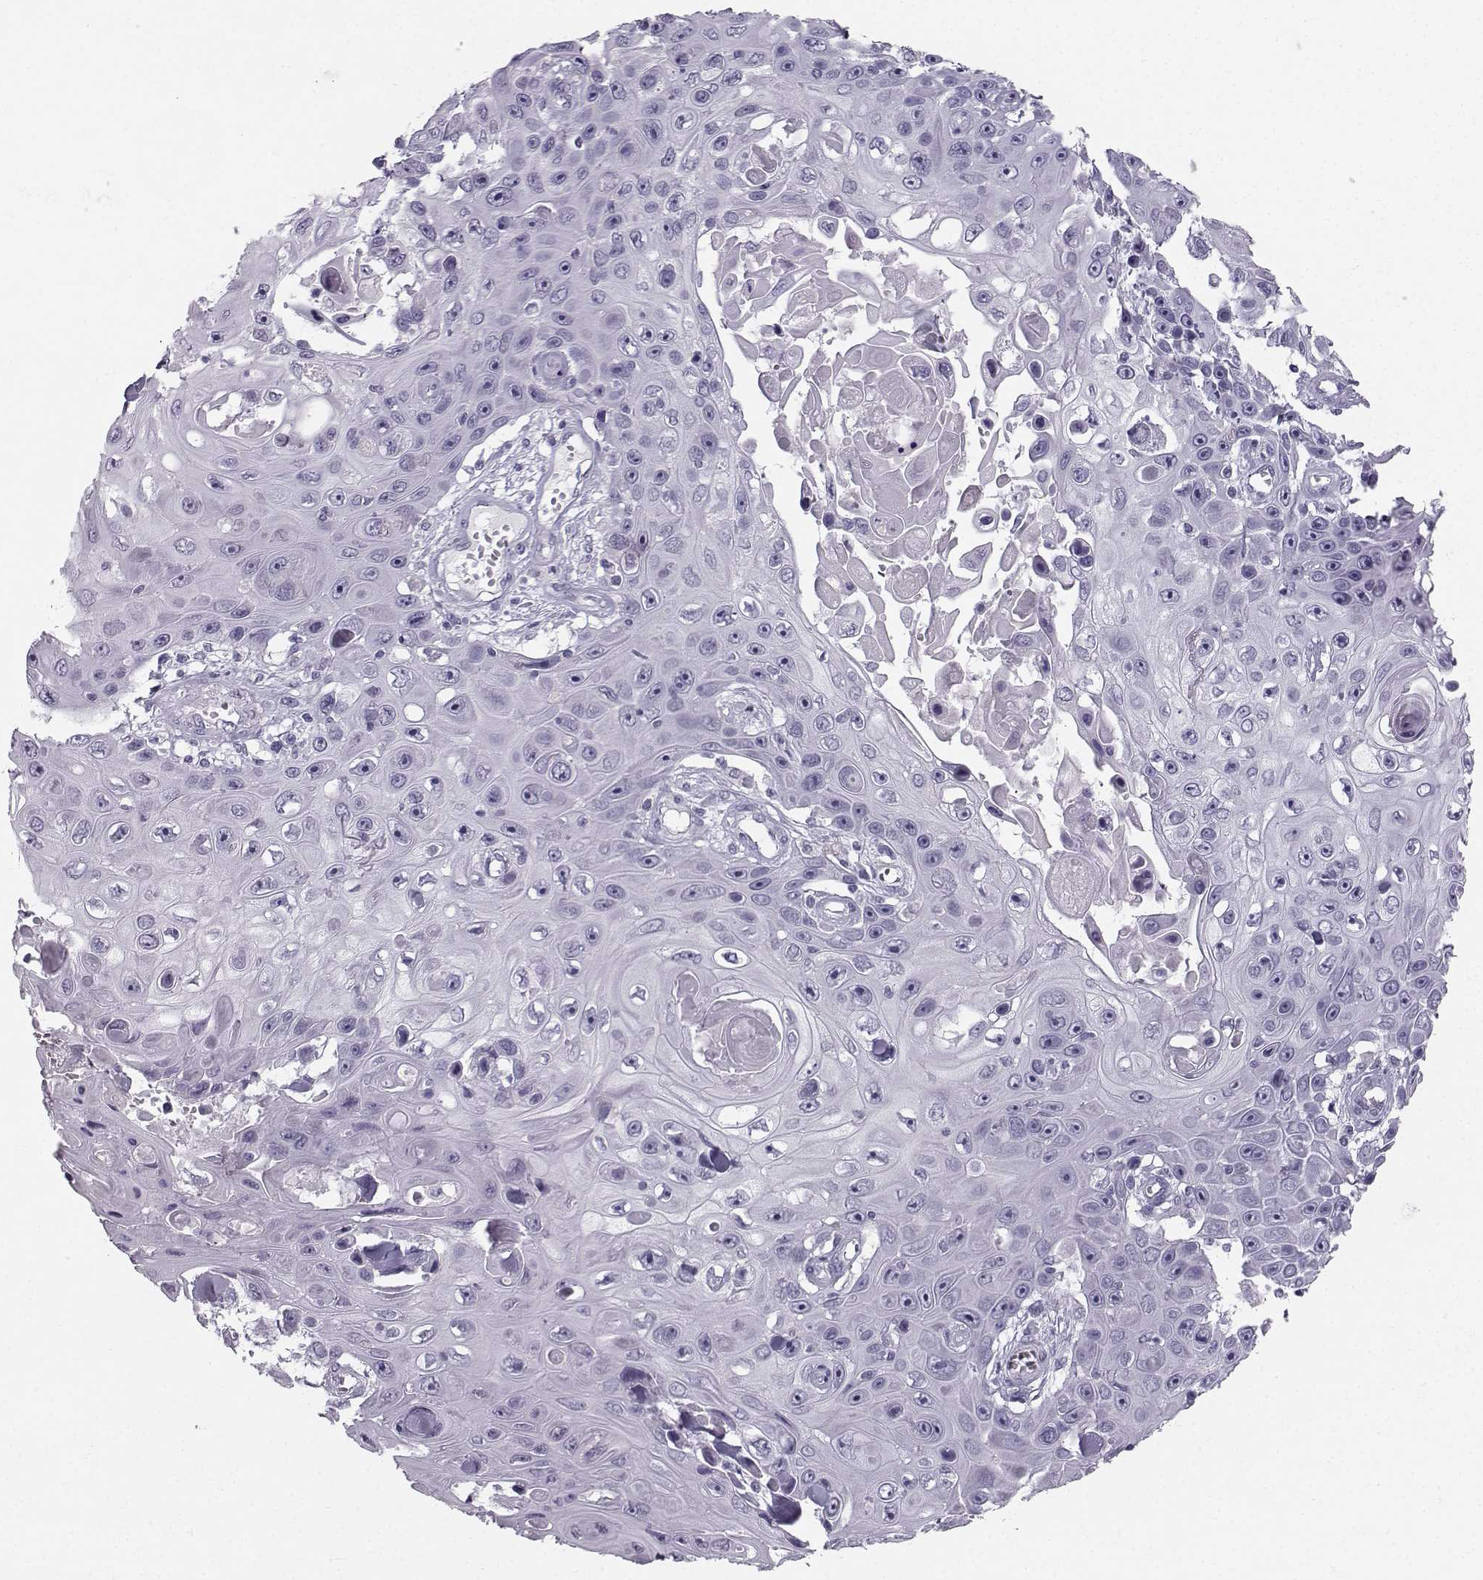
{"staining": {"intensity": "negative", "quantity": "none", "location": "none"}, "tissue": "skin cancer", "cell_type": "Tumor cells", "image_type": "cancer", "snomed": [{"axis": "morphology", "description": "Squamous cell carcinoma, NOS"}, {"axis": "topography", "description": "Skin"}], "caption": "Immunohistochemistry (IHC) photomicrograph of neoplastic tissue: skin cancer (squamous cell carcinoma) stained with DAB exhibits no significant protein staining in tumor cells. Nuclei are stained in blue.", "gene": "CASR", "patient": {"sex": "male", "age": 82}}